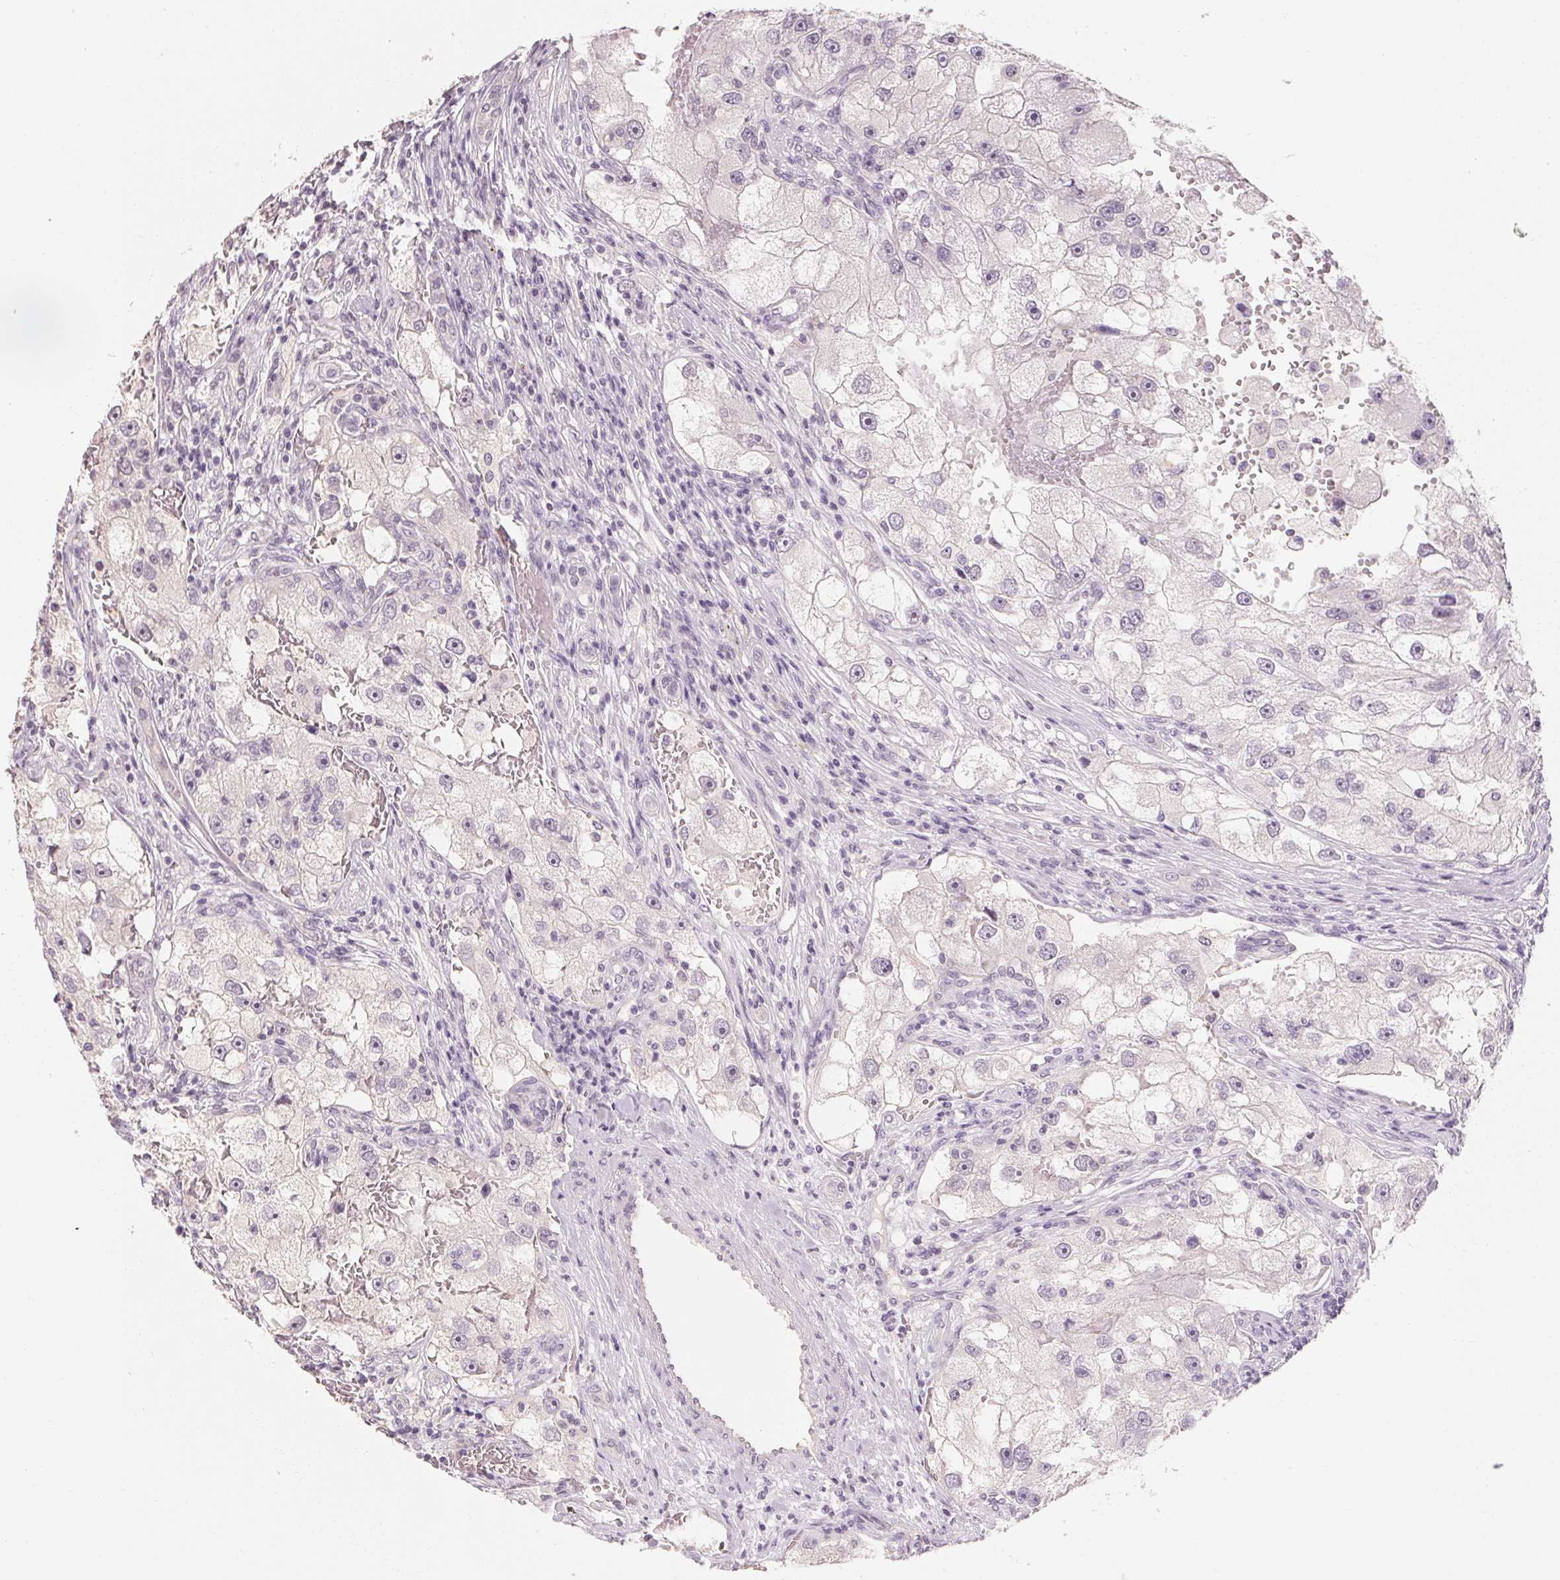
{"staining": {"intensity": "negative", "quantity": "none", "location": "none"}, "tissue": "renal cancer", "cell_type": "Tumor cells", "image_type": "cancer", "snomed": [{"axis": "morphology", "description": "Adenocarcinoma, NOS"}, {"axis": "topography", "description": "Kidney"}], "caption": "There is no significant positivity in tumor cells of renal cancer (adenocarcinoma). (DAB (3,3'-diaminobenzidine) immunohistochemistry, high magnification).", "gene": "CAPZA3", "patient": {"sex": "male", "age": 63}}